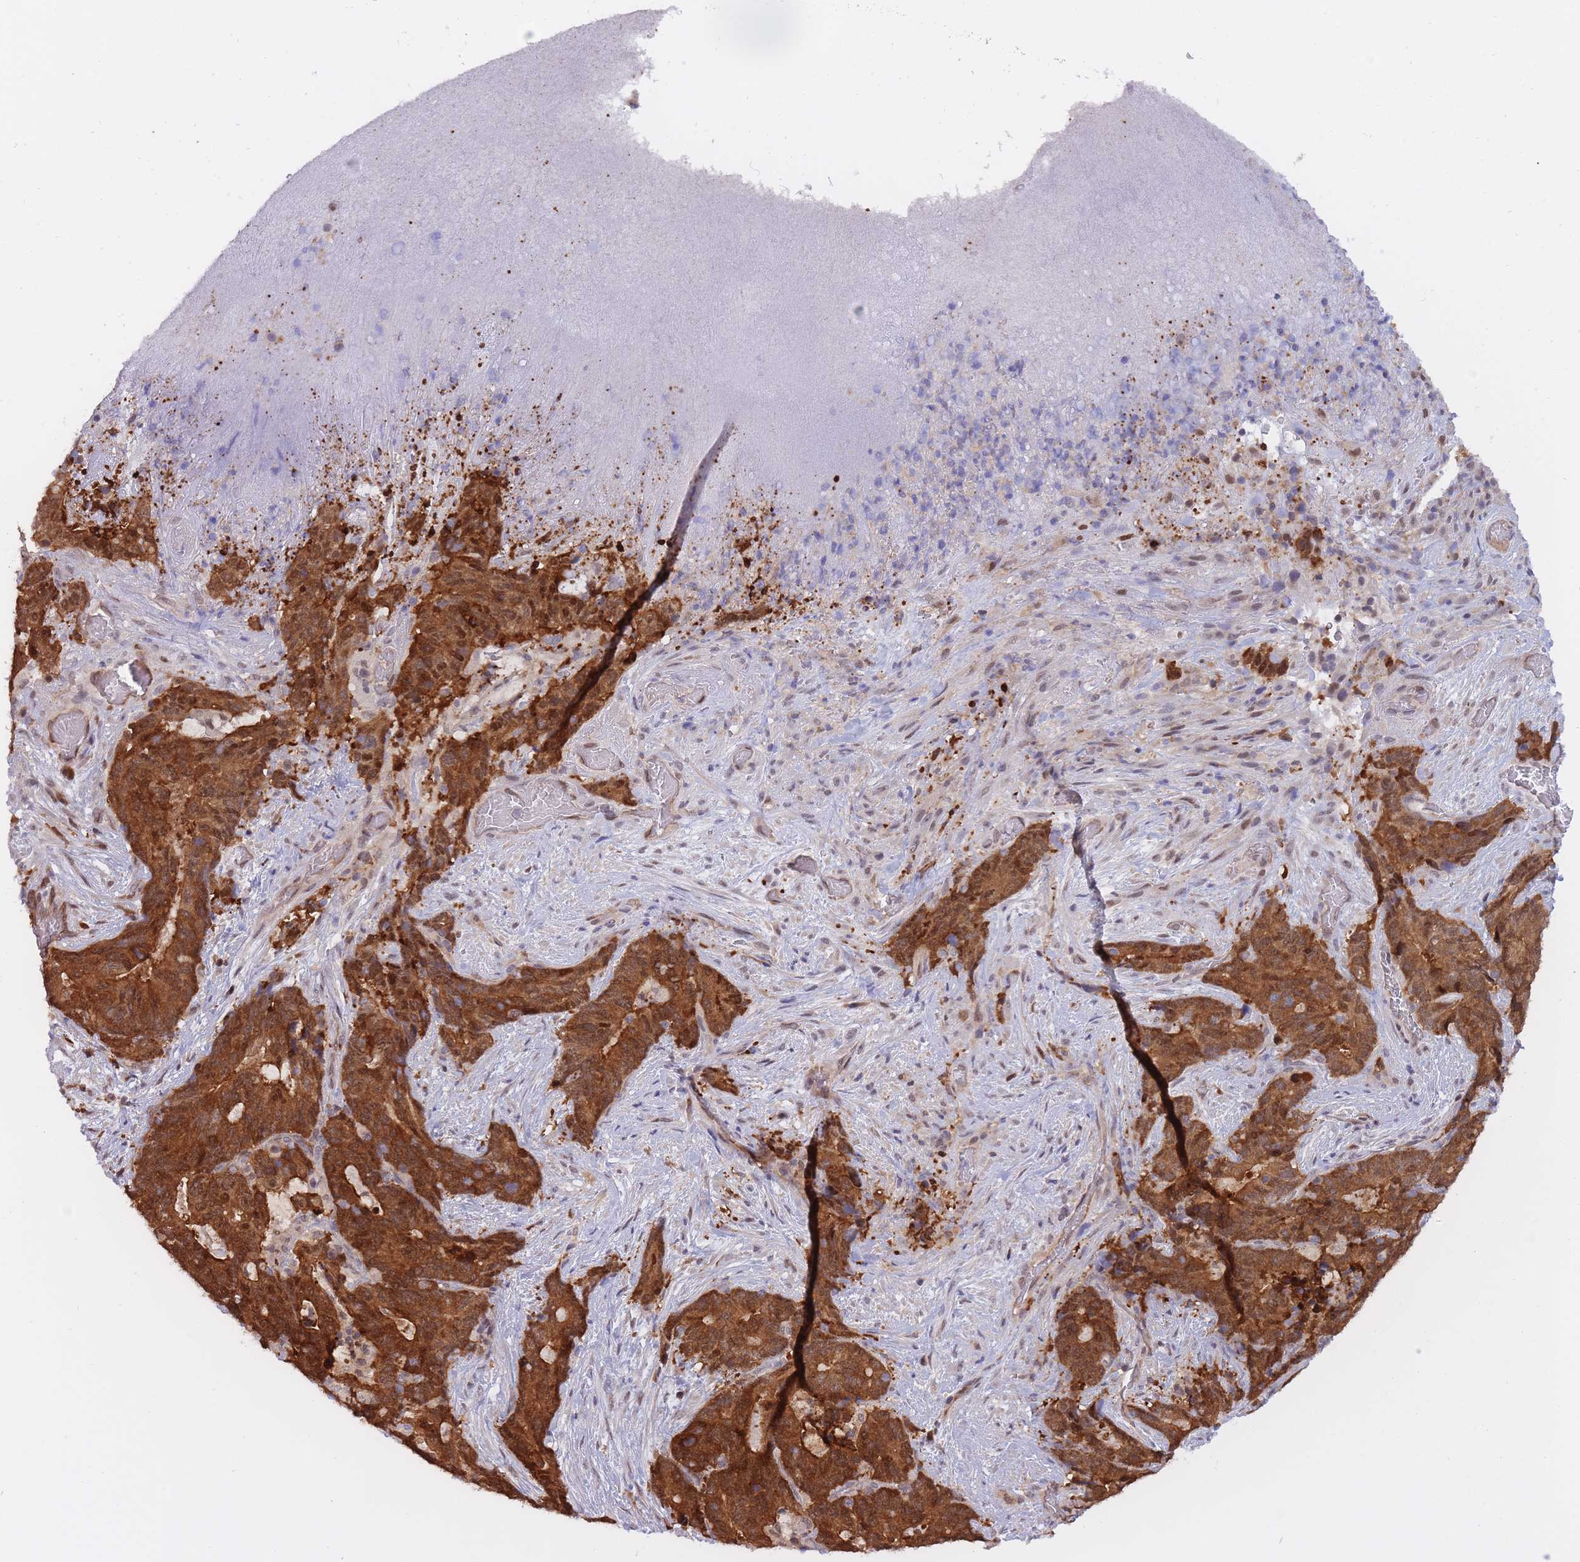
{"staining": {"intensity": "strong", "quantity": ">75%", "location": "cytoplasmic/membranous"}, "tissue": "stomach cancer", "cell_type": "Tumor cells", "image_type": "cancer", "snomed": [{"axis": "morphology", "description": "Normal tissue, NOS"}, {"axis": "morphology", "description": "Adenocarcinoma, NOS"}, {"axis": "topography", "description": "Stomach"}], "caption": "DAB immunohistochemical staining of human stomach cancer shows strong cytoplasmic/membranous protein staining in about >75% of tumor cells.", "gene": "NSFL1C", "patient": {"sex": "female", "age": 64}}